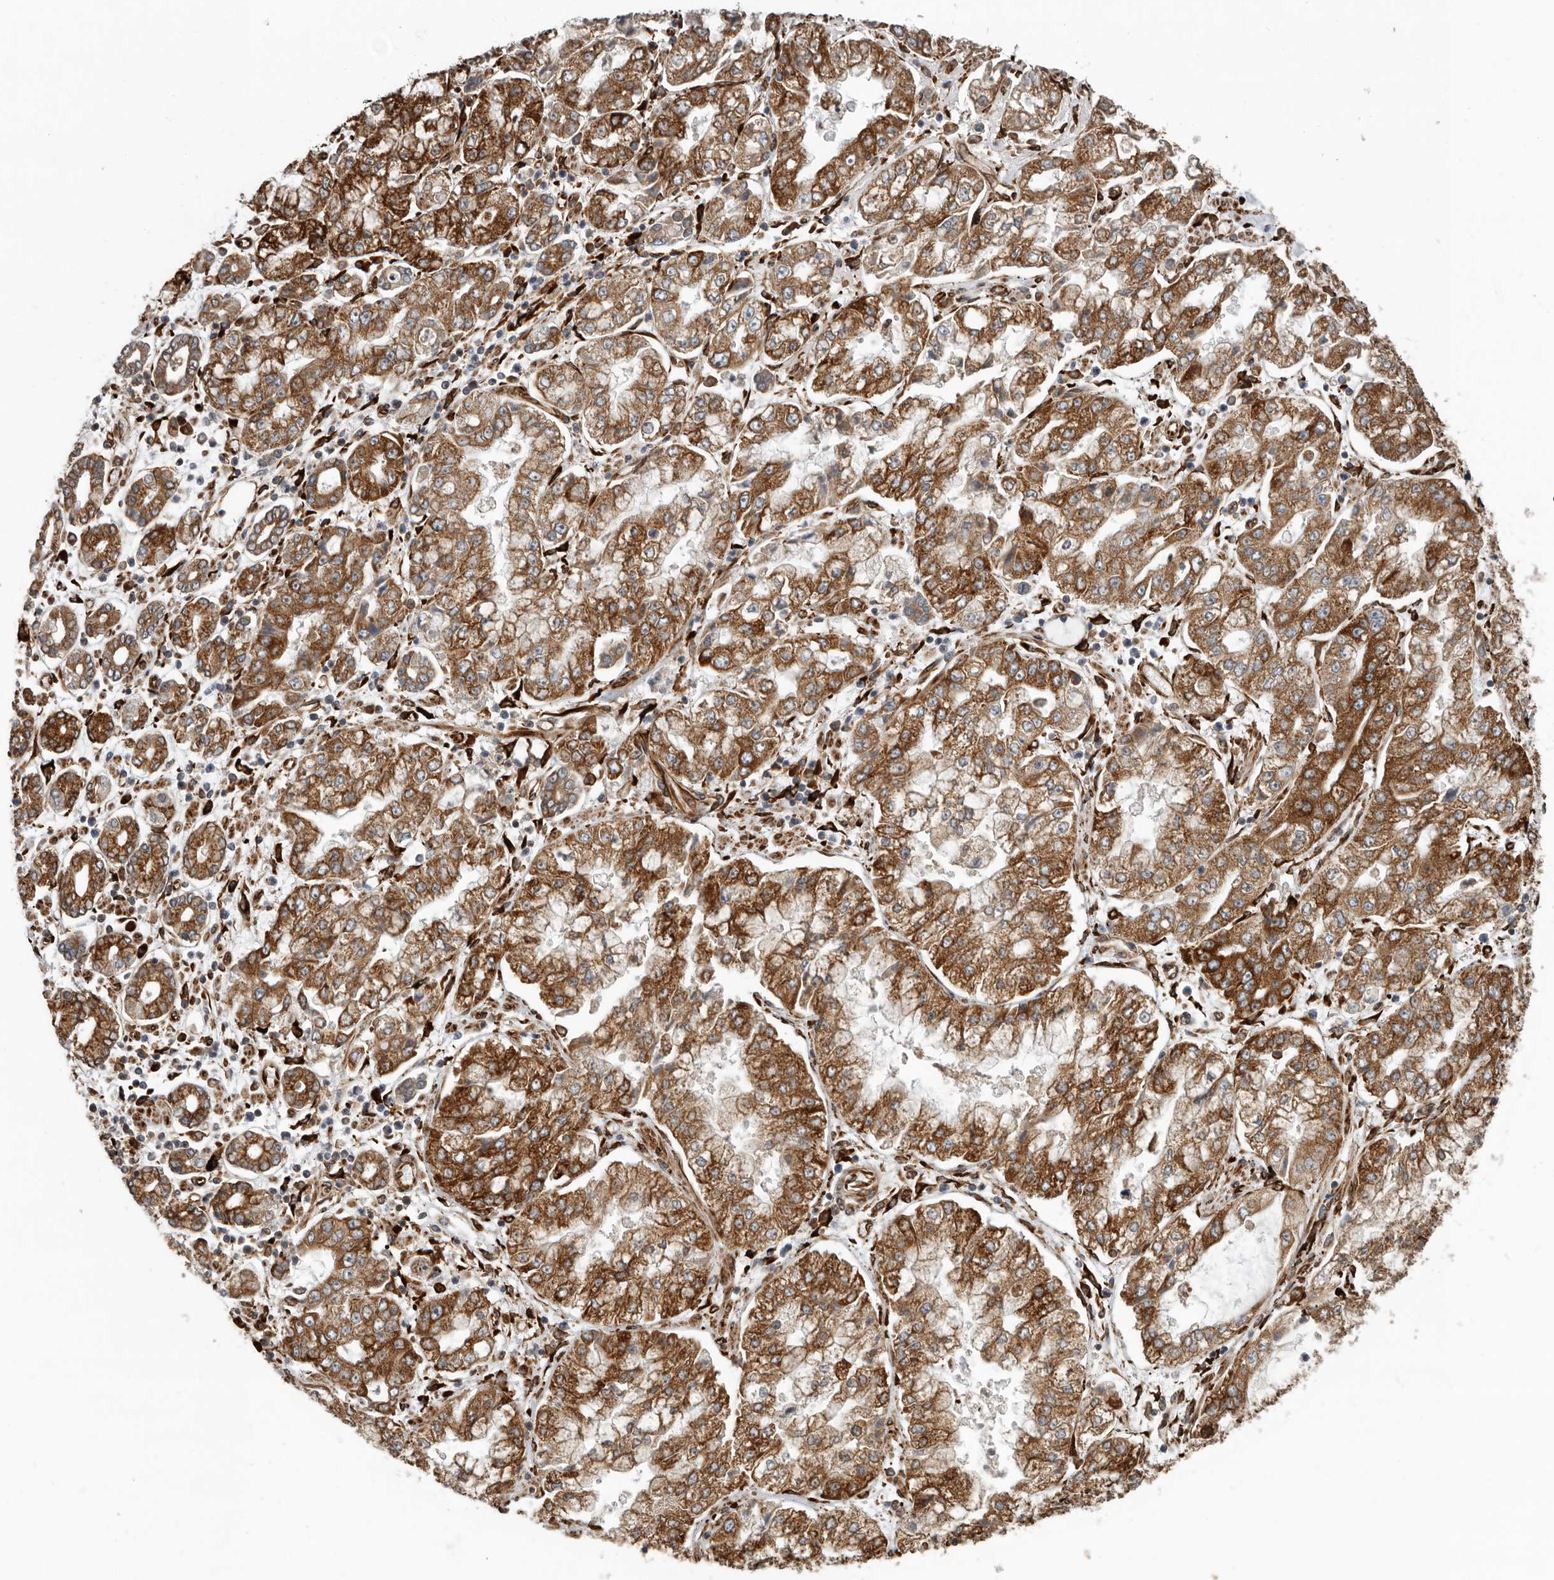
{"staining": {"intensity": "strong", "quantity": ">75%", "location": "cytoplasmic/membranous"}, "tissue": "stomach cancer", "cell_type": "Tumor cells", "image_type": "cancer", "snomed": [{"axis": "morphology", "description": "Adenocarcinoma, NOS"}, {"axis": "topography", "description": "Stomach"}], "caption": "IHC photomicrograph of stomach cancer stained for a protein (brown), which shows high levels of strong cytoplasmic/membranous staining in about >75% of tumor cells.", "gene": "CEP350", "patient": {"sex": "male", "age": 76}}